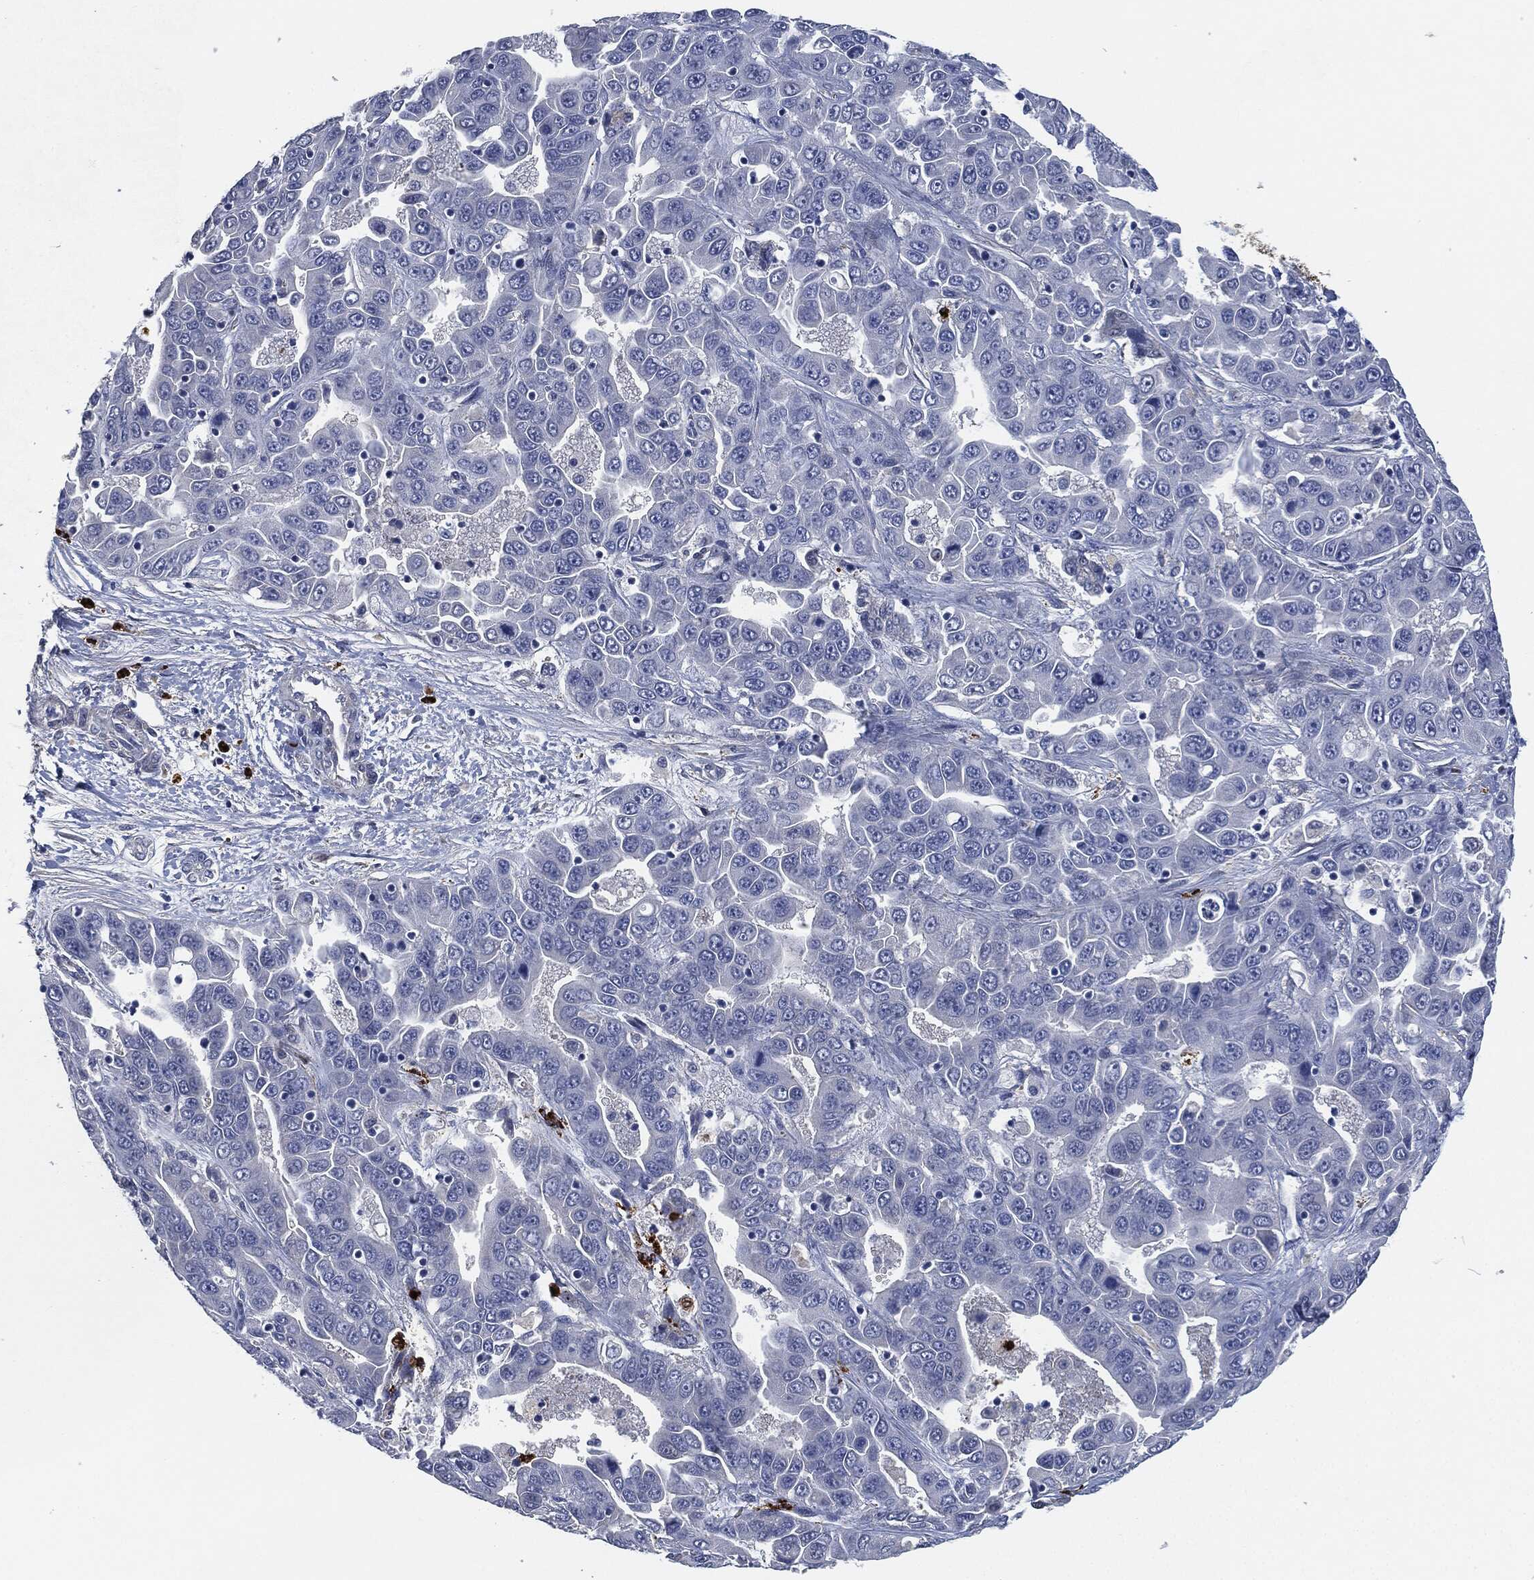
{"staining": {"intensity": "negative", "quantity": "none", "location": "none"}, "tissue": "liver cancer", "cell_type": "Tumor cells", "image_type": "cancer", "snomed": [{"axis": "morphology", "description": "Cholangiocarcinoma"}, {"axis": "topography", "description": "Liver"}], "caption": "DAB immunohistochemical staining of human cholangiocarcinoma (liver) reveals no significant staining in tumor cells.", "gene": "MPO", "patient": {"sex": "female", "age": 52}}